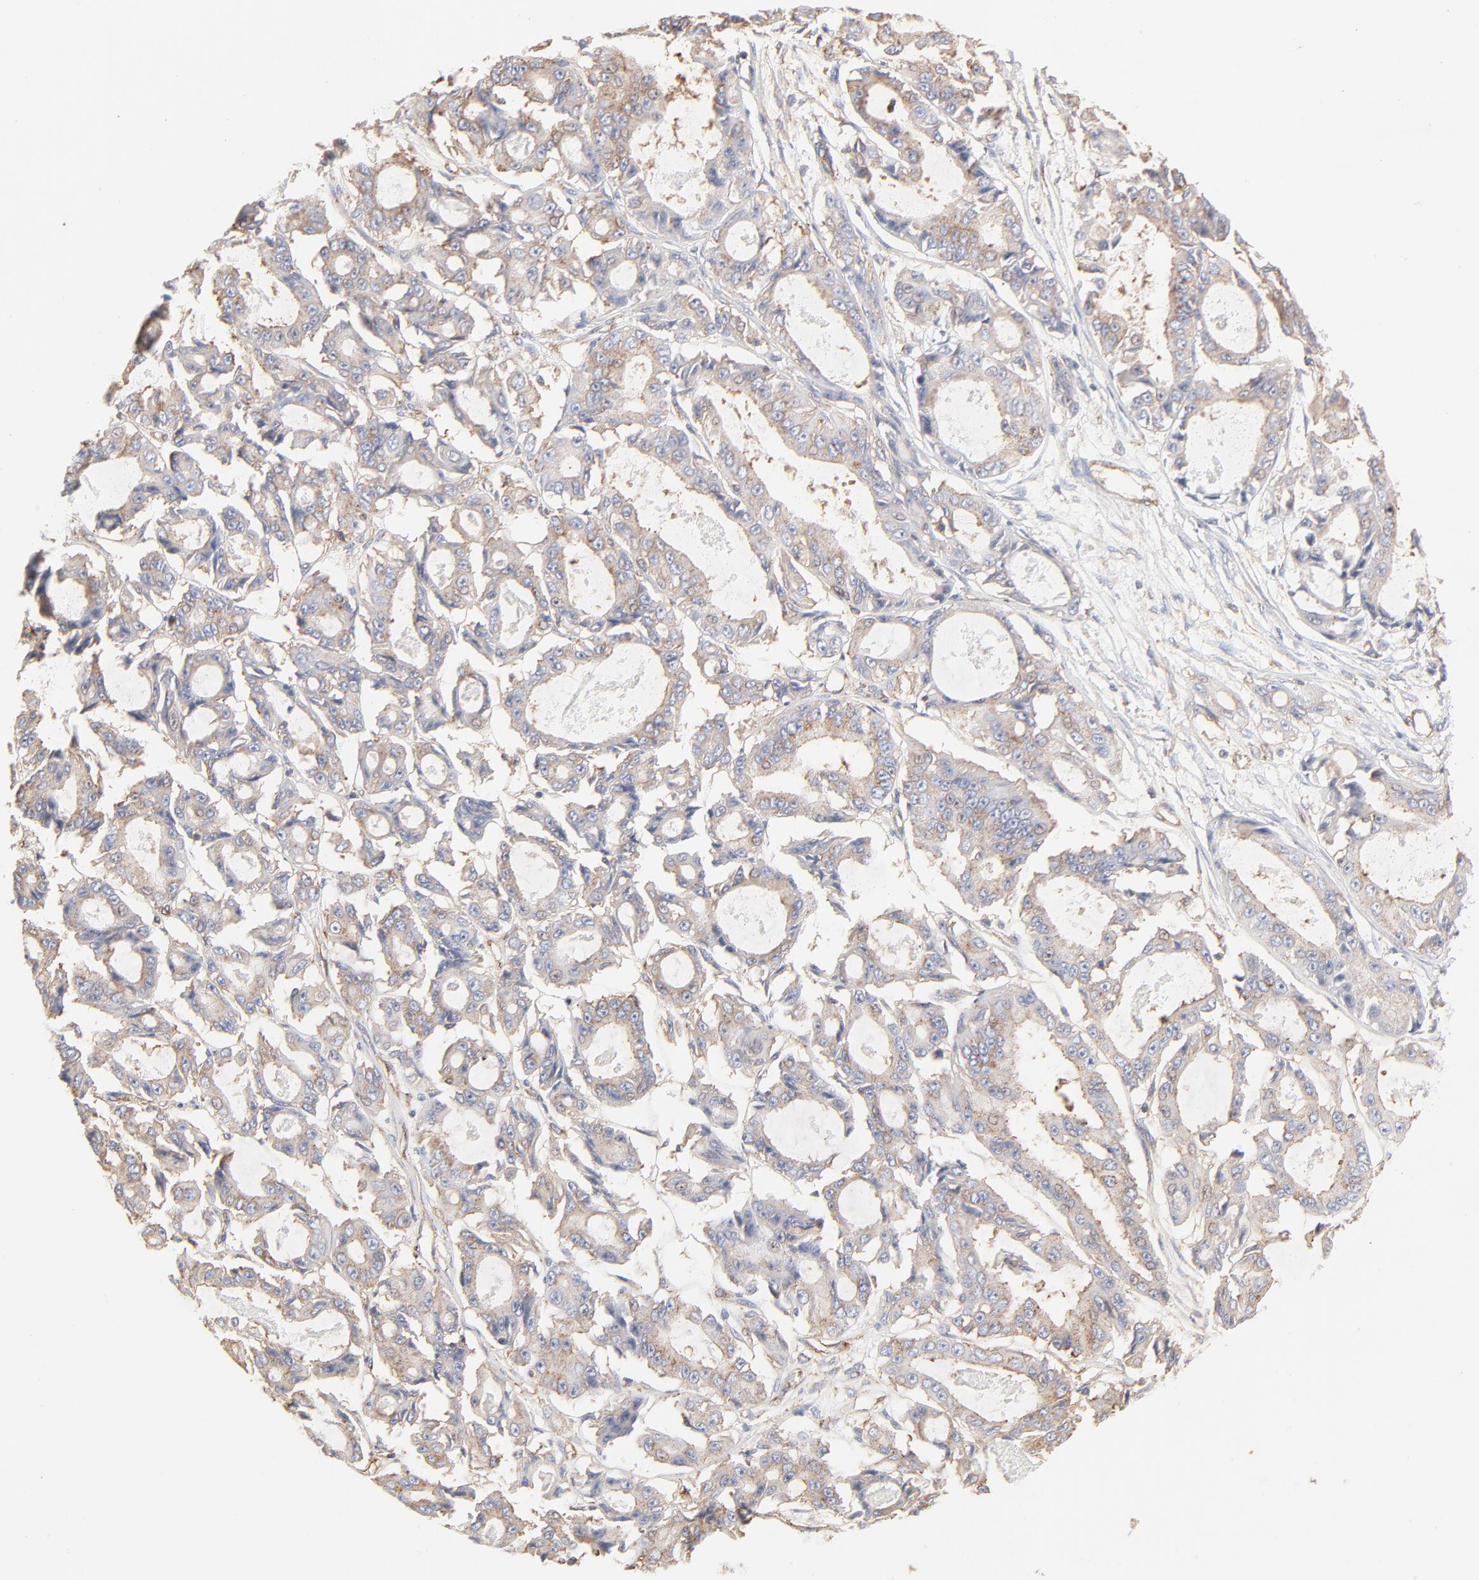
{"staining": {"intensity": "weak", "quantity": "25%-75%", "location": "cytoplasmic/membranous"}, "tissue": "ovarian cancer", "cell_type": "Tumor cells", "image_type": "cancer", "snomed": [{"axis": "morphology", "description": "Carcinoma, endometroid"}, {"axis": "topography", "description": "Ovary"}], "caption": "Human endometroid carcinoma (ovarian) stained with a brown dye shows weak cytoplasmic/membranous positive expression in about 25%-75% of tumor cells.", "gene": "CLTB", "patient": {"sex": "female", "age": 61}}